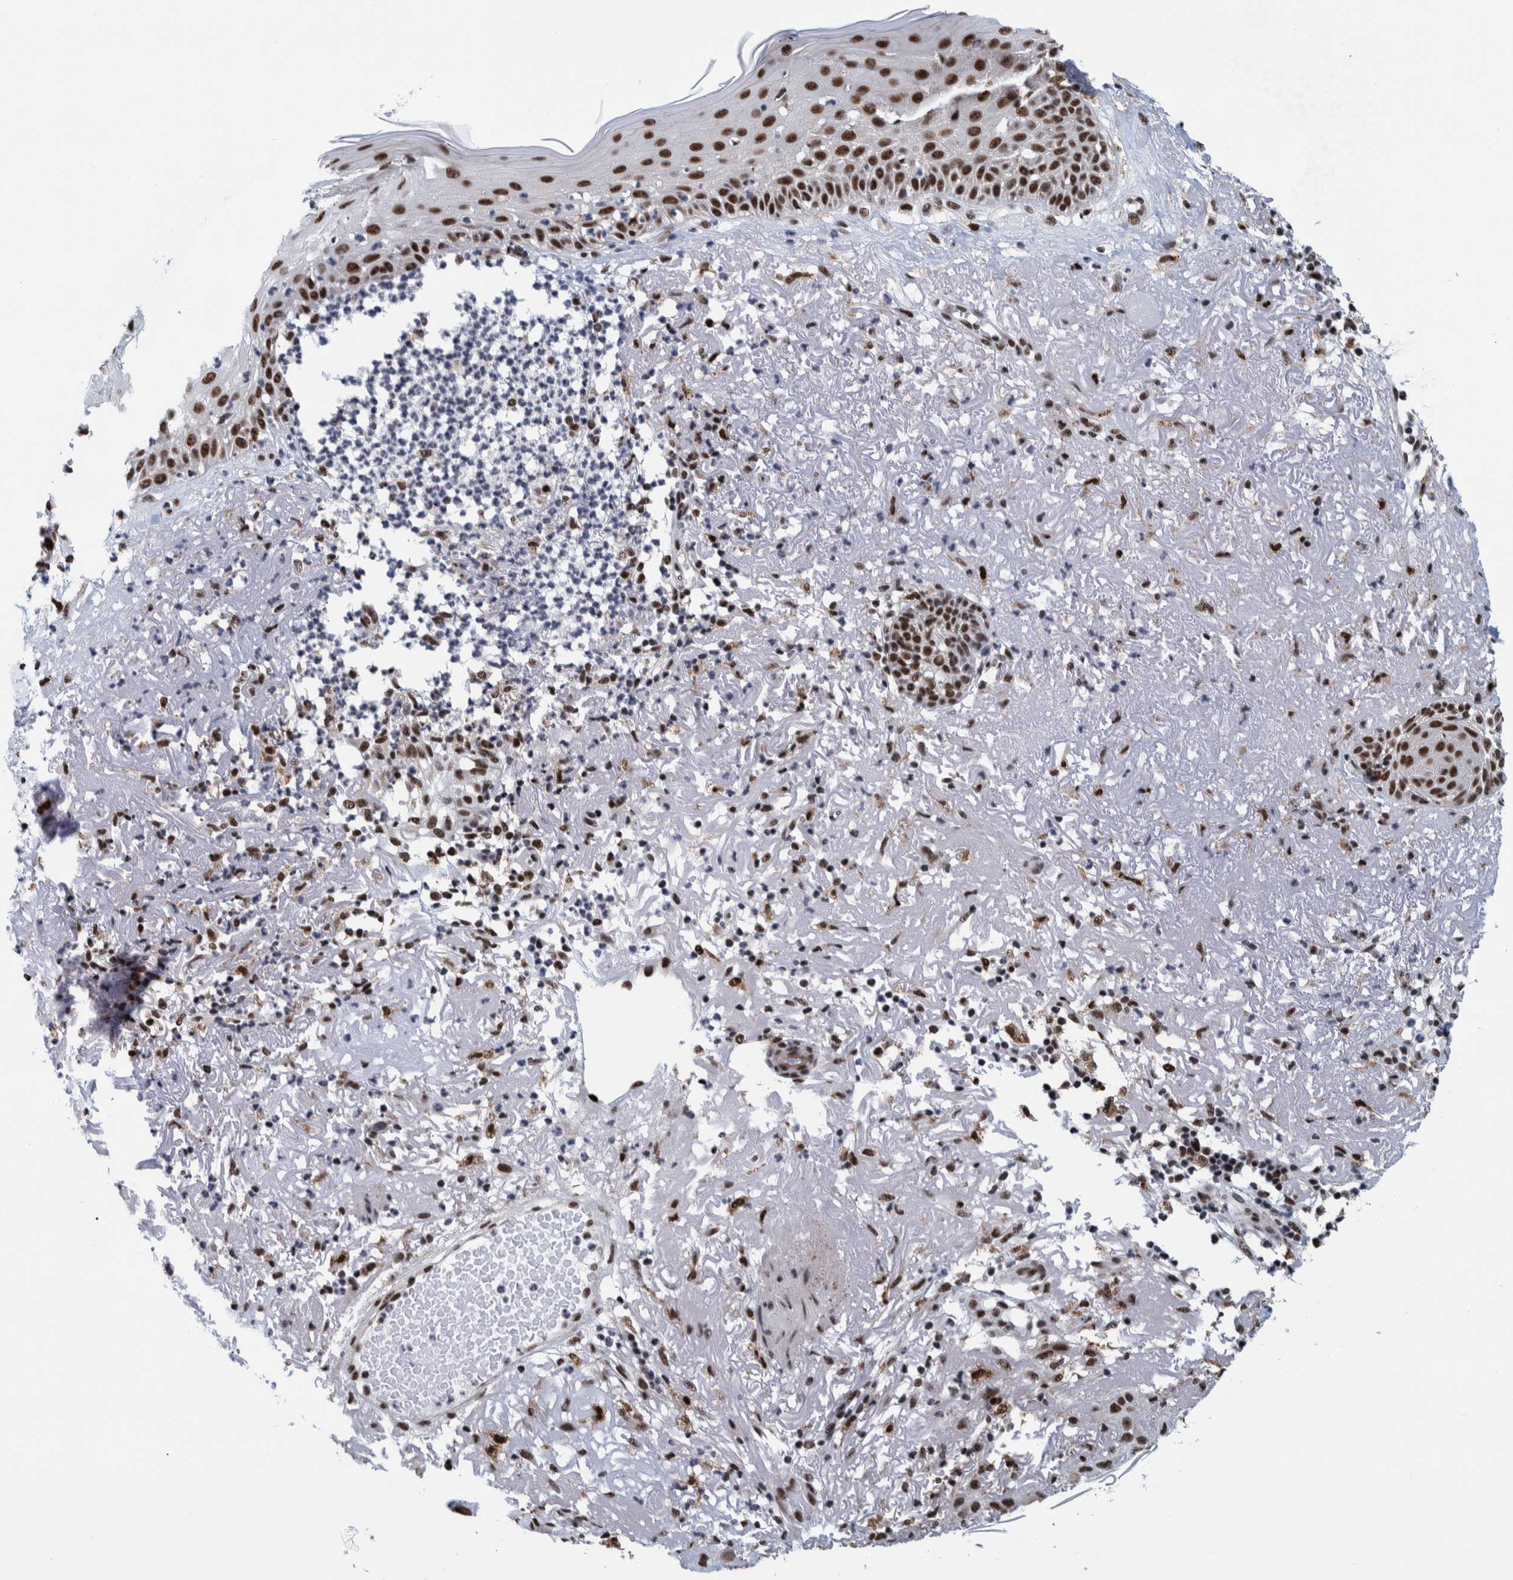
{"staining": {"intensity": "strong", "quantity": ">75%", "location": "nuclear"}, "tissue": "skin cancer", "cell_type": "Tumor cells", "image_type": "cancer", "snomed": [{"axis": "morphology", "description": "Squamous cell carcinoma, NOS"}, {"axis": "topography", "description": "Skin"}], "caption": "Immunohistochemical staining of skin cancer (squamous cell carcinoma) displays high levels of strong nuclear protein expression in approximately >75% of tumor cells.", "gene": "EFTUD2", "patient": {"sex": "female", "age": 96}}